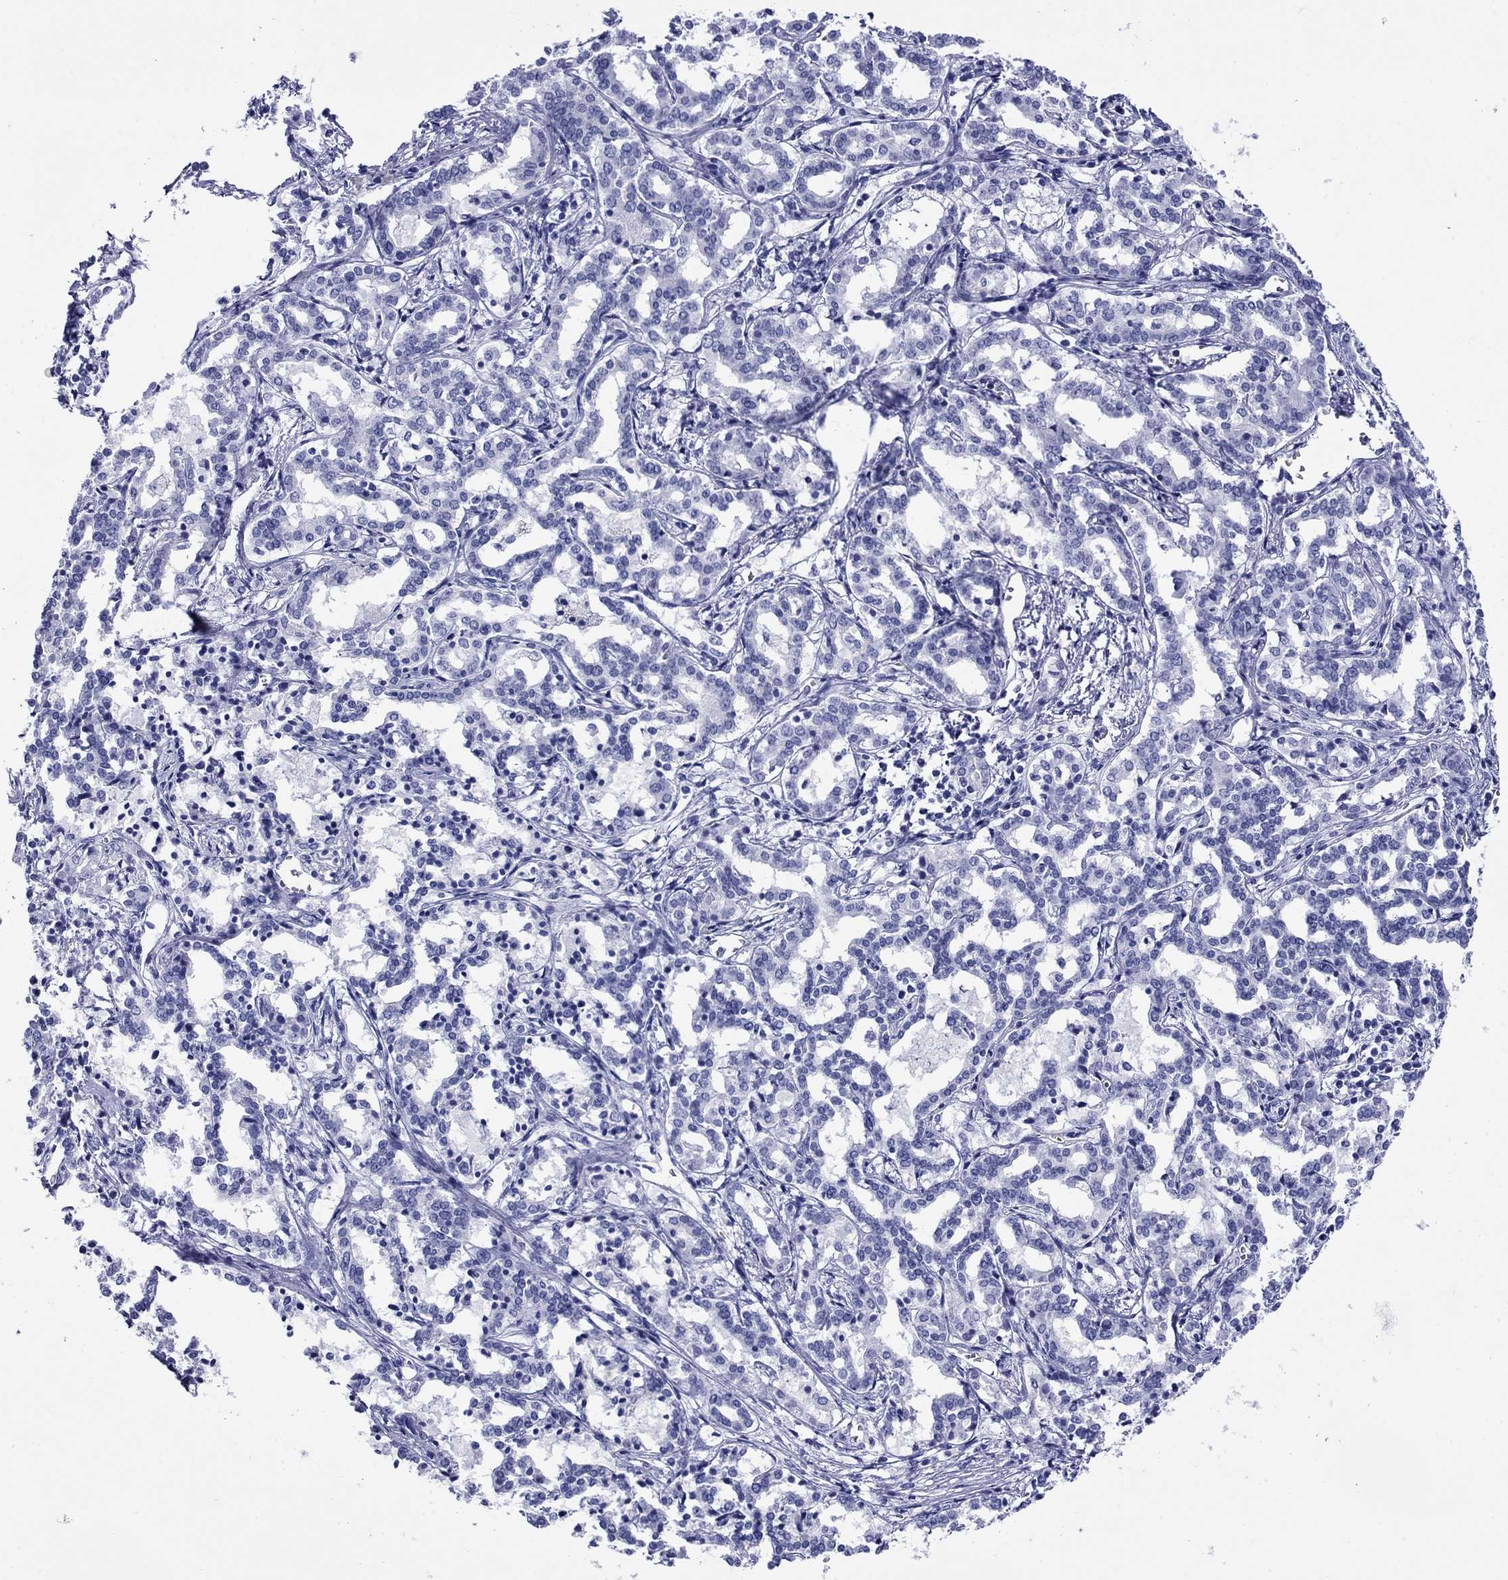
{"staining": {"intensity": "negative", "quantity": "none", "location": "none"}, "tissue": "liver cancer", "cell_type": "Tumor cells", "image_type": "cancer", "snomed": [{"axis": "morphology", "description": "Cholangiocarcinoma"}, {"axis": "topography", "description": "Liver"}], "caption": "A photomicrograph of human liver cholangiocarcinoma is negative for staining in tumor cells.", "gene": "ROM1", "patient": {"sex": "female", "age": 47}}